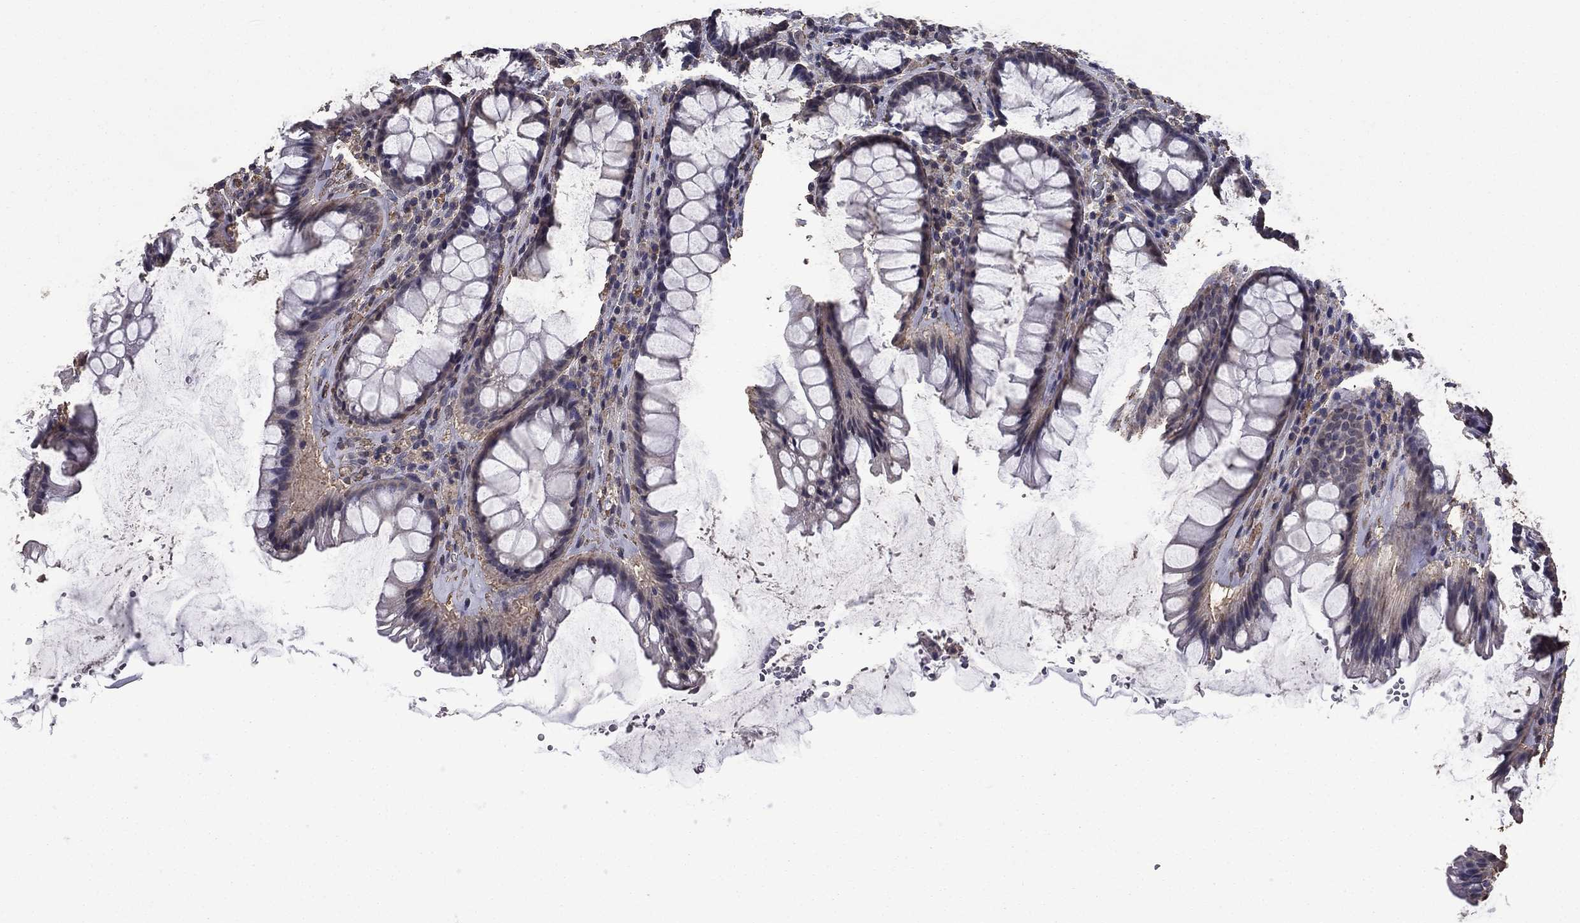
{"staining": {"intensity": "negative", "quantity": "none", "location": "none"}, "tissue": "rectum", "cell_type": "Glandular cells", "image_type": "normal", "snomed": [{"axis": "morphology", "description": "Normal tissue, NOS"}, {"axis": "topography", "description": "Rectum"}], "caption": "Immunohistochemical staining of benign rectum reveals no significant expression in glandular cells. (DAB (3,3'-diaminobenzidine) immunohistochemistry (IHC) visualized using brightfield microscopy, high magnification).", "gene": "MFAP3L", "patient": {"sex": "male", "age": 72}}